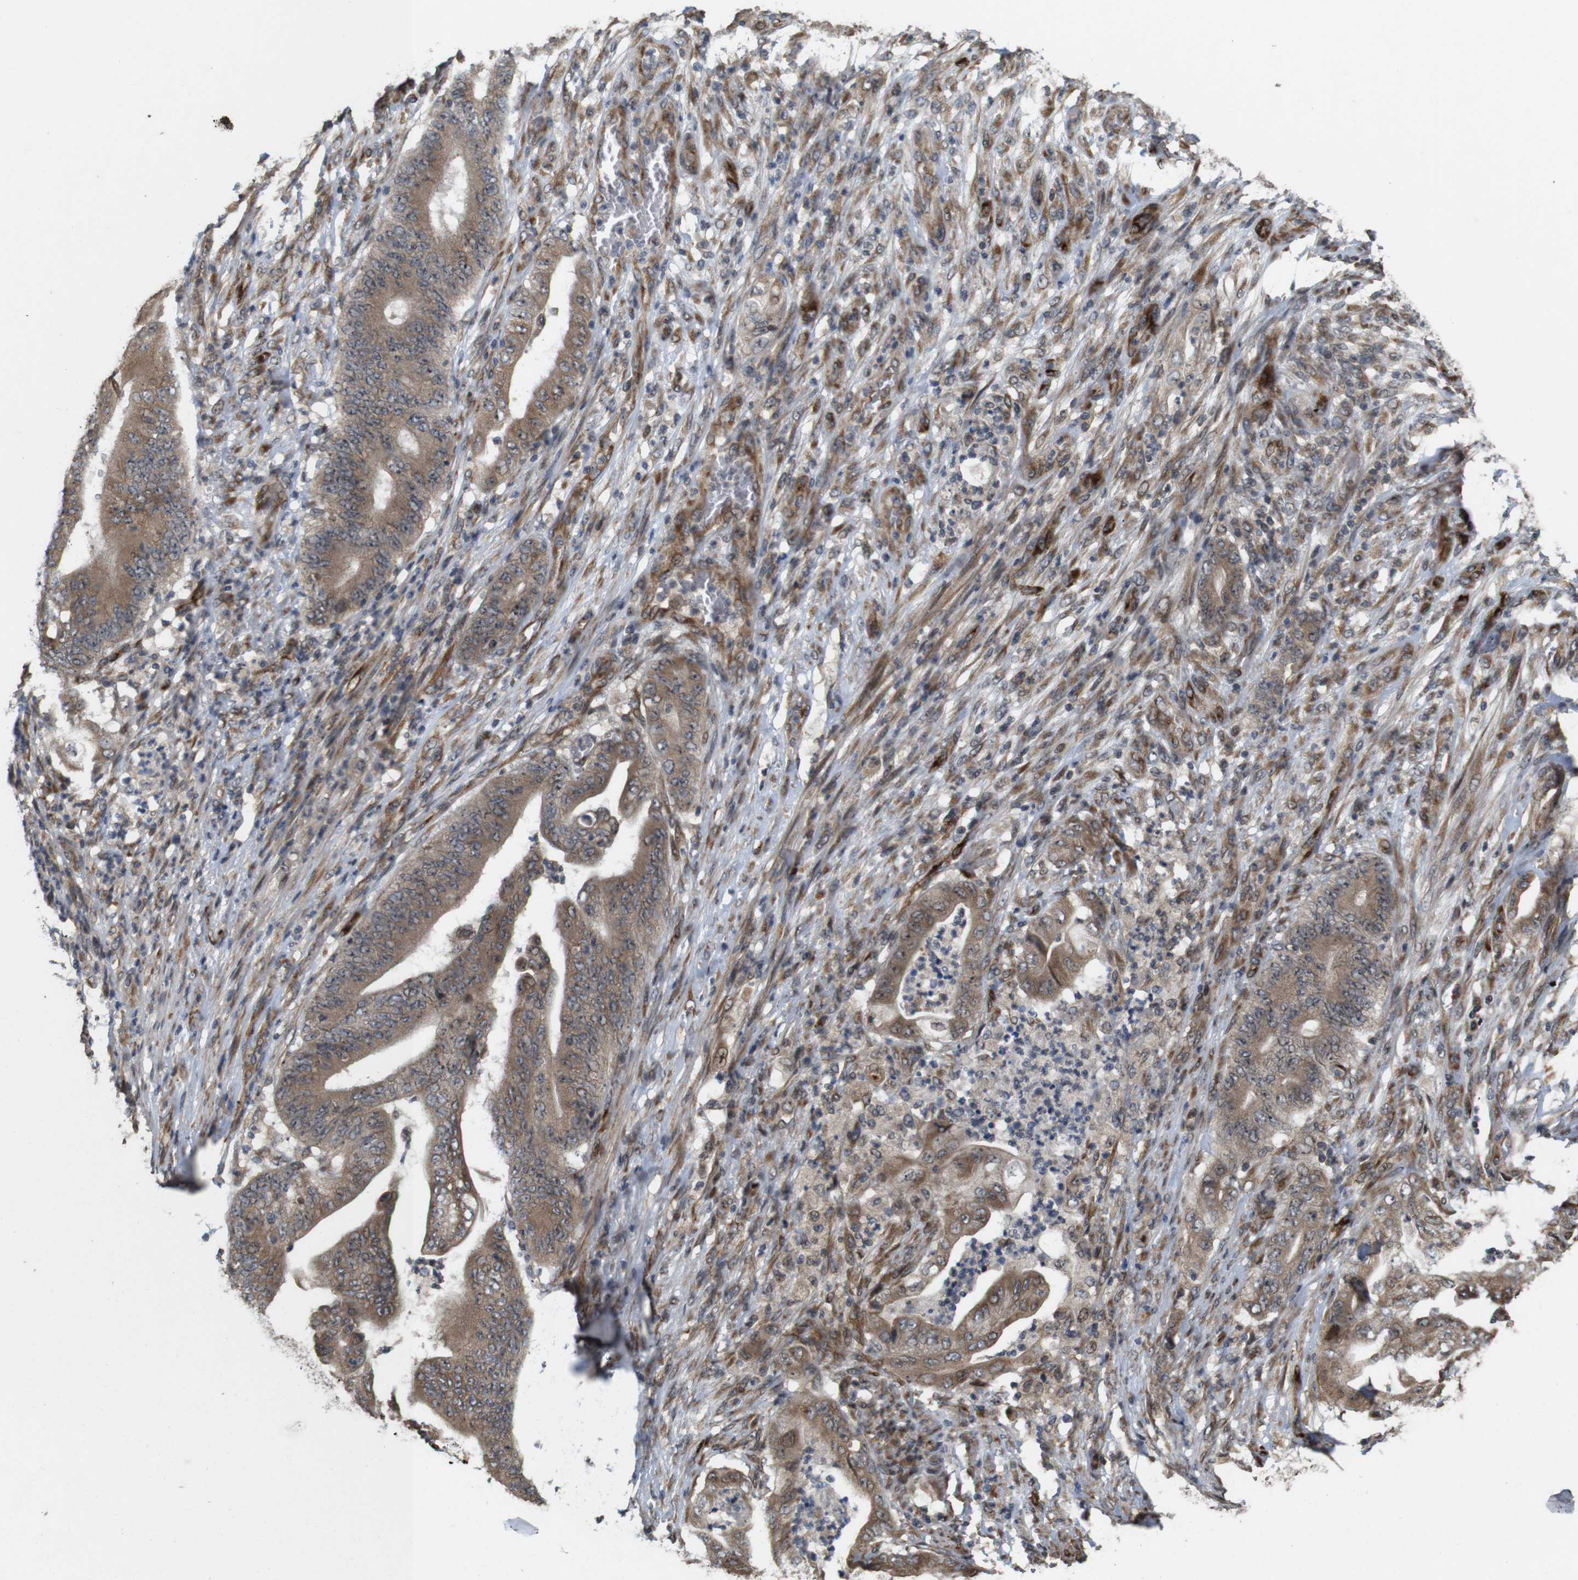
{"staining": {"intensity": "moderate", "quantity": ">75%", "location": "cytoplasmic/membranous"}, "tissue": "stomach cancer", "cell_type": "Tumor cells", "image_type": "cancer", "snomed": [{"axis": "morphology", "description": "Adenocarcinoma, NOS"}, {"axis": "topography", "description": "Stomach"}], "caption": "Immunohistochemical staining of adenocarcinoma (stomach) displays medium levels of moderate cytoplasmic/membranous staining in about >75% of tumor cells.", "gene": "EFCAB14", "patient": {"sex": "female", "age": 73}}